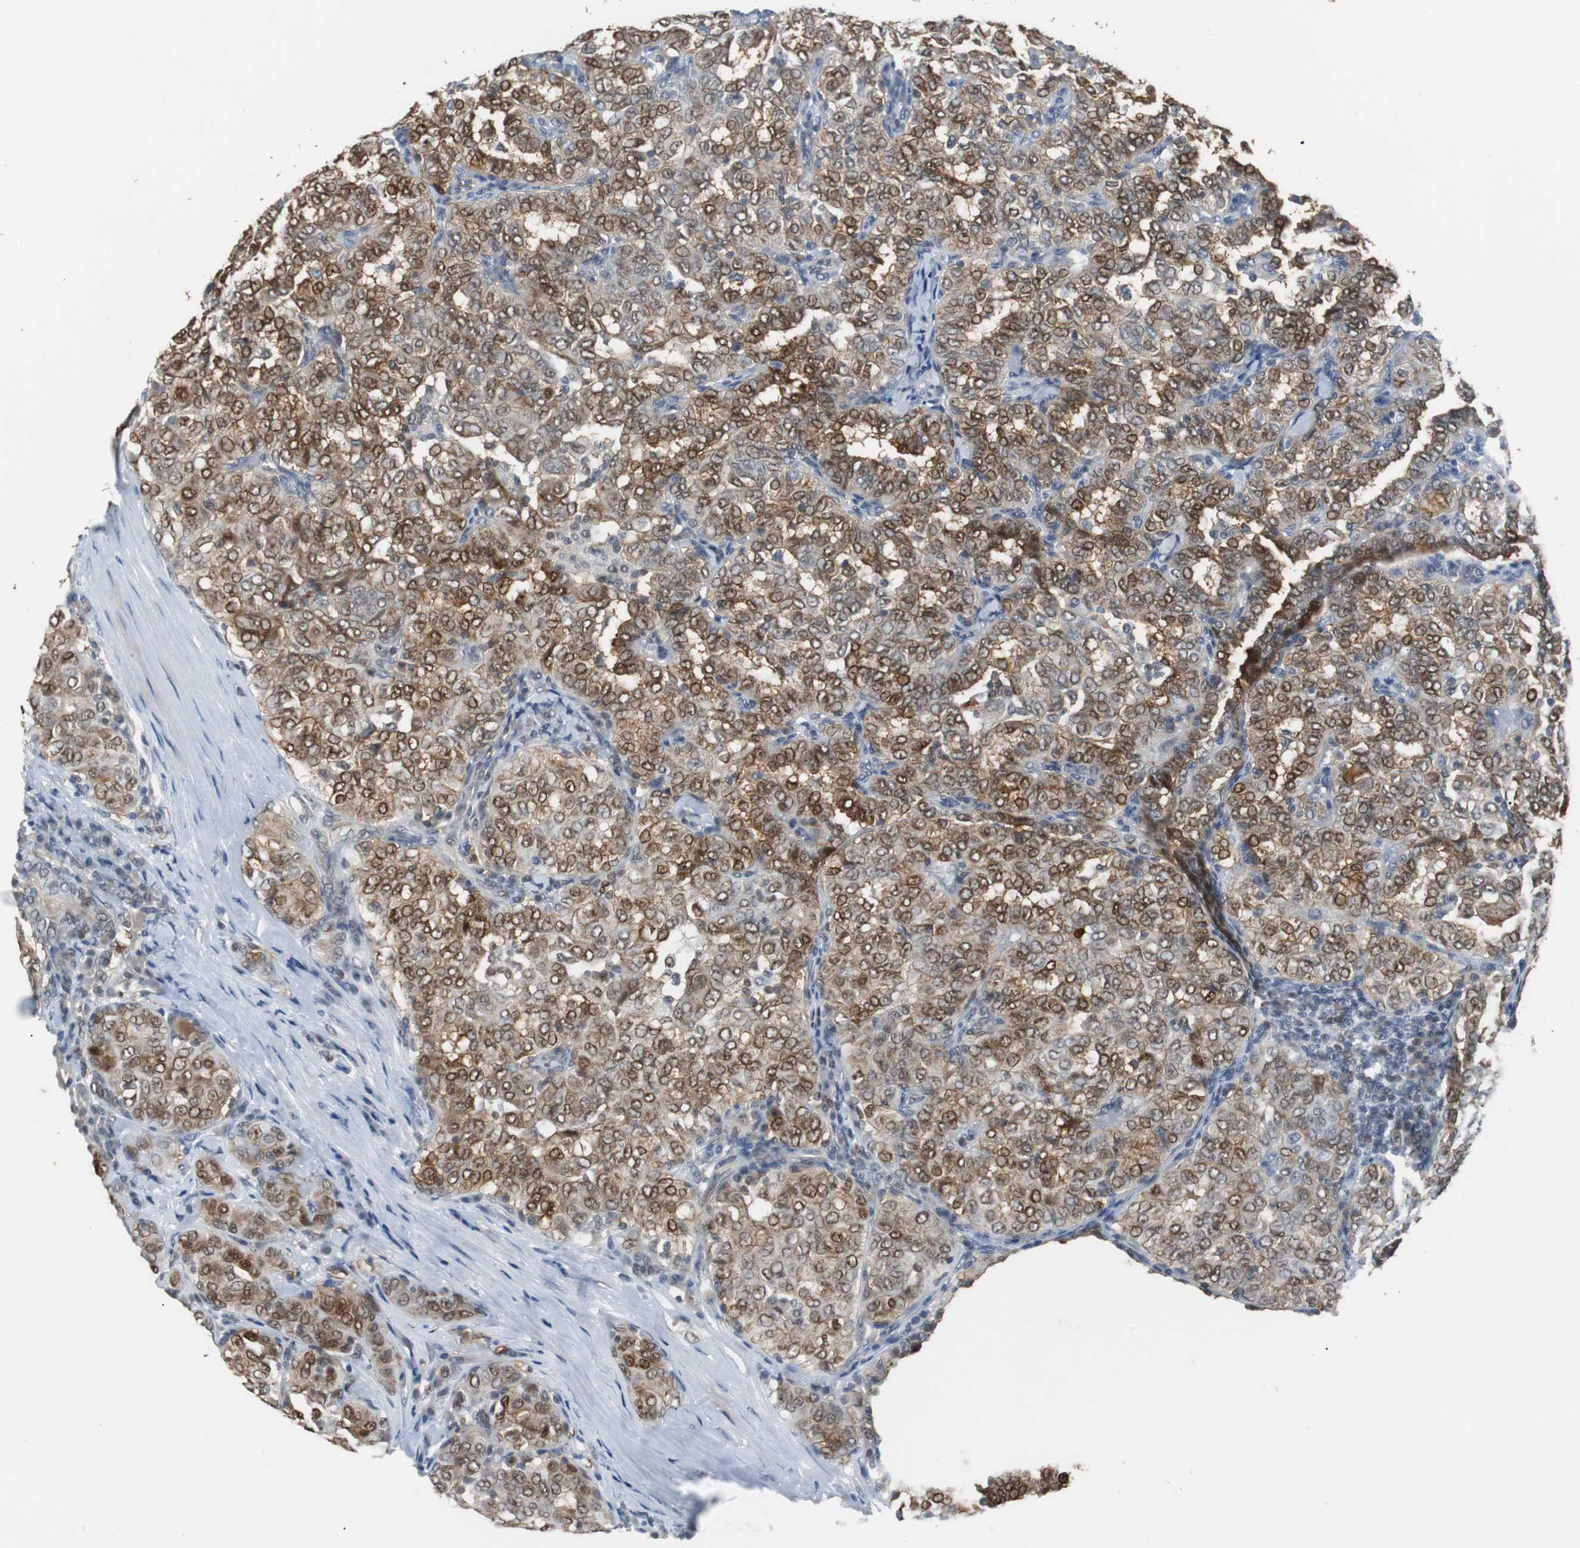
{"staining": {"intensity": "strong", "quantity": ">75%", "location": "cytoplasmic/membranous,nuclear"}, "tissue": "thyroid cancer", "cell_type": "Tumor cells", "image_type": "cancer", "snomed": [{"axis": "morphology", "description": "Papillary adenocarcinoma, NOS"}, {"axis": "topography", "description": "Thyroid gland"}], "caption": "An IHC image of neoplastic tissue is shown. Protein staining in brown labels strong cytoplasmic/membranous and nuclear positivity in papillary adenocarcinoma (thyroid) within tumor cells.", "gene": "SIRT1", "patient": {"sex": "female", "age": 30}}